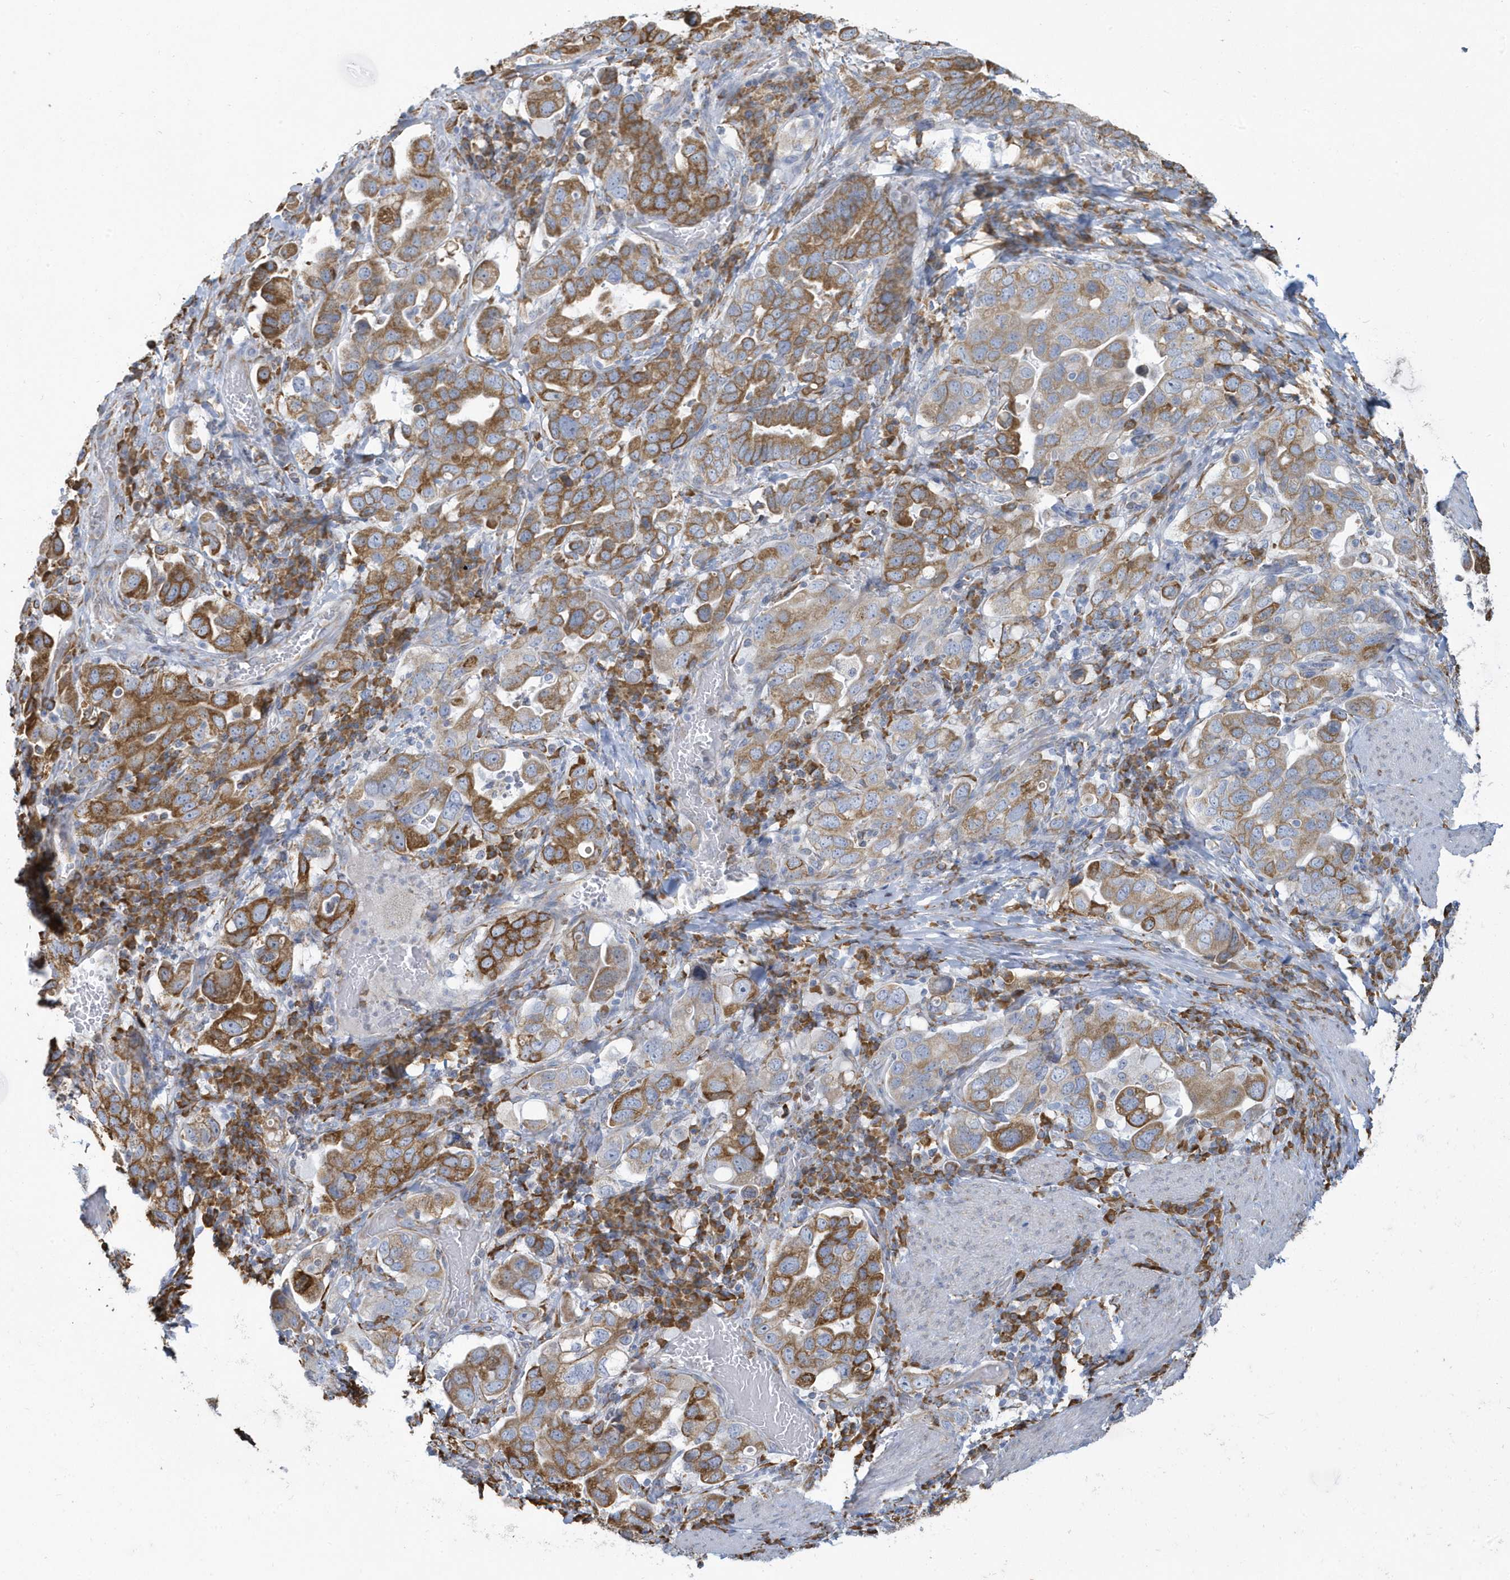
{"staining": {"intensity": "moderate", "quantity": ">75%", "location": "cytoplasmic/membranous"}, "tissue": "stomach cancer", "cell_type": "Tumor cells", "image_type": "cancer", "snomed": [{"axis": "morphology", "description": "Adenocarcinoma, NOS"}, {"axis": "topography", "description": "Stomach, upper"}], "caption": "IHC (DAB (3,3'-diaminobenzidine)) staining of human stomach adenocarcinoma shows moderate cytoplasmic/membranous protein expression in about >75% of tumor cells.", "gene": "DCAF1", "patient": {"sex": "male", "age": 62}}